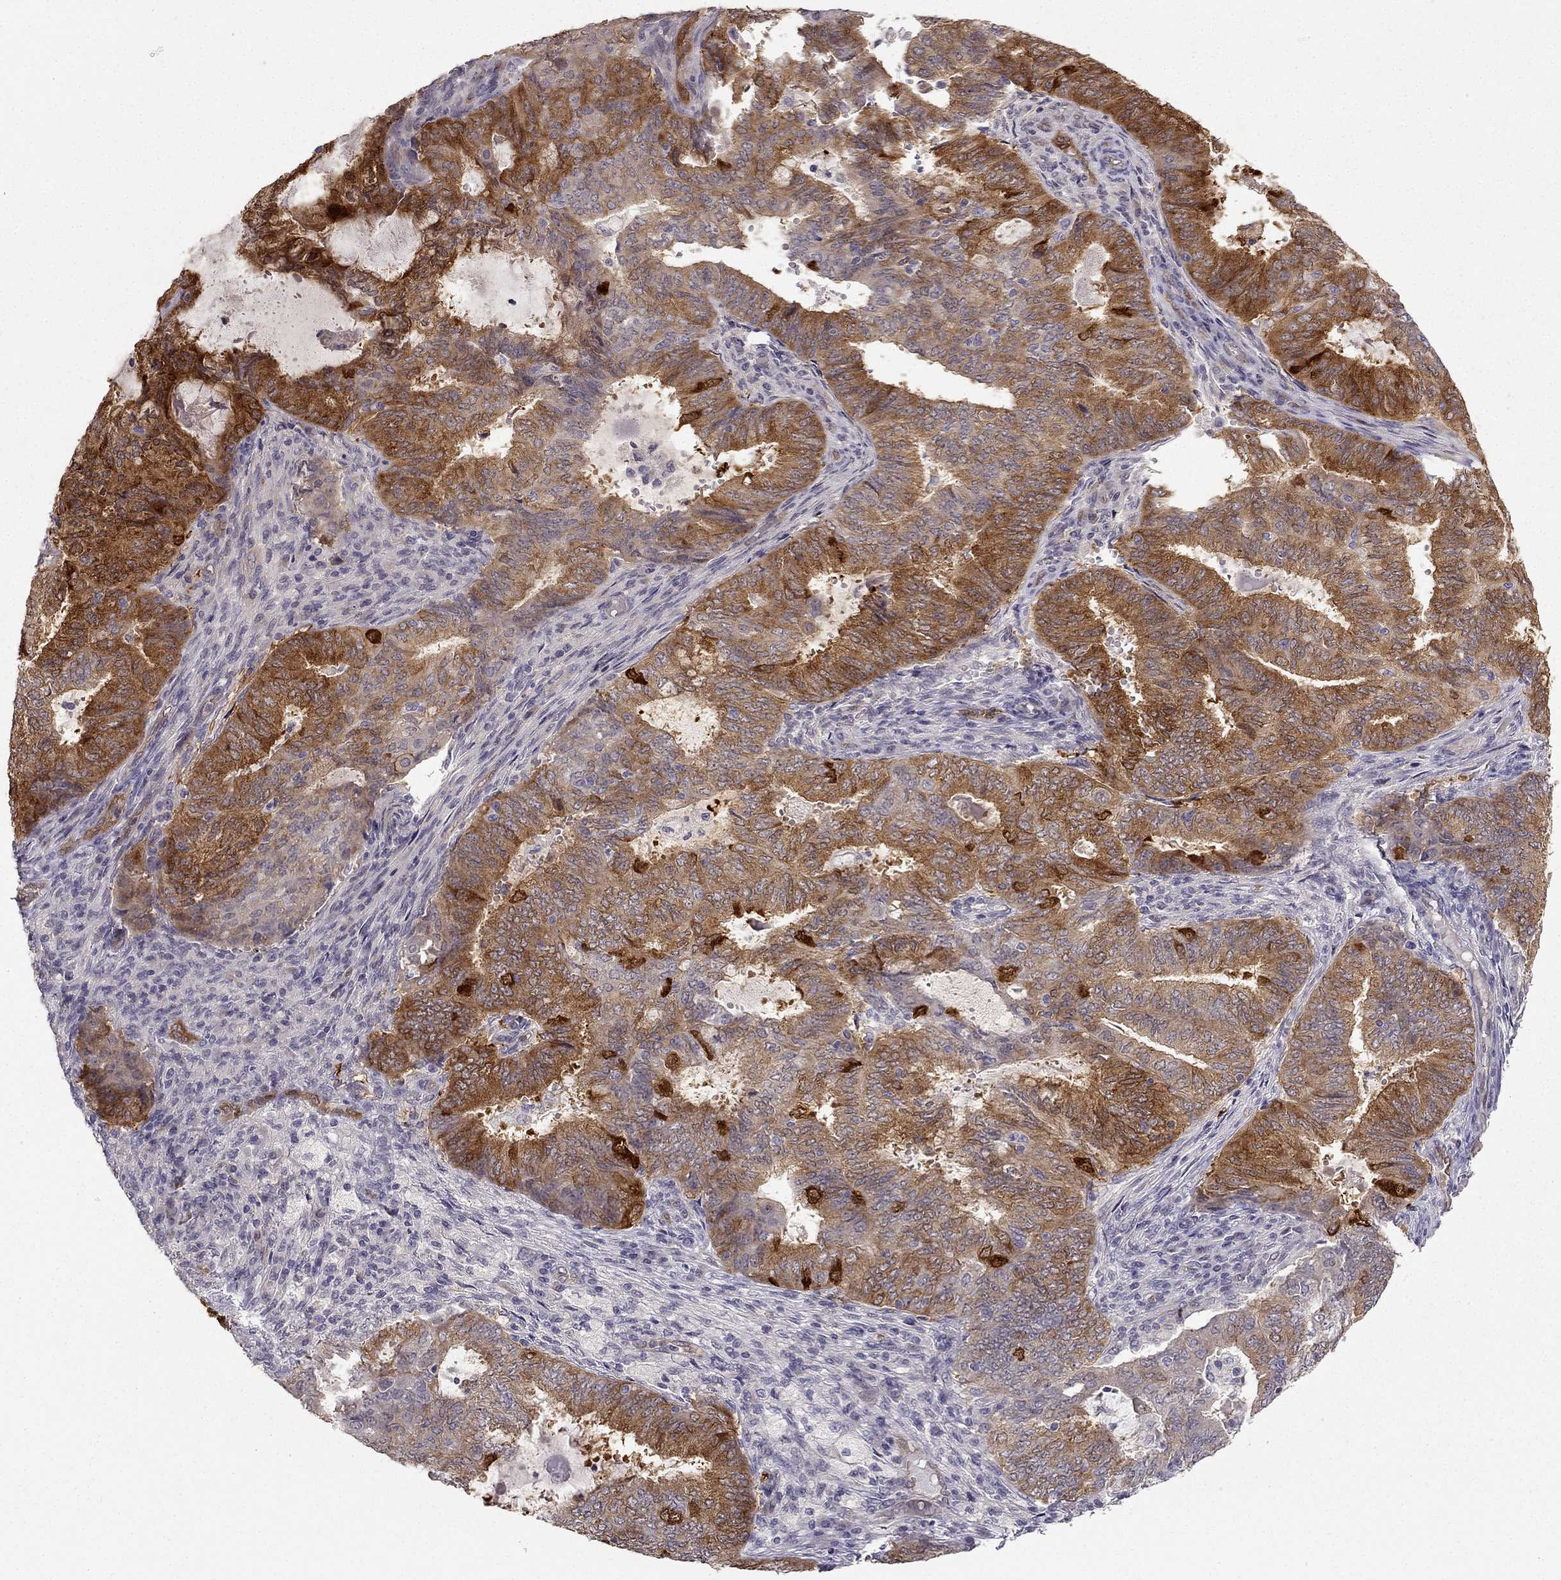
{"staining": {"intensity": "strong", "quantity": "25%-75%", "location": "cytoplasmic/membranous"}, "tissue": "endometrial cancer", "cell_type": "Tumor cells", "image_type": "cancer", "snomed": [{"axis": "morphology", "description": "Adenocarcinoma, NOS"}, {"axis": "topography", "description": "Endometrium"}], "caption": "Protein staining of adenocarcinoma (endometrial) tissue shows strong cytoplasmic/membranous staining in about 25%-75% of tumor cells.", "gene": "NQO1", "patient": {"sex": "female", "age": 62}}